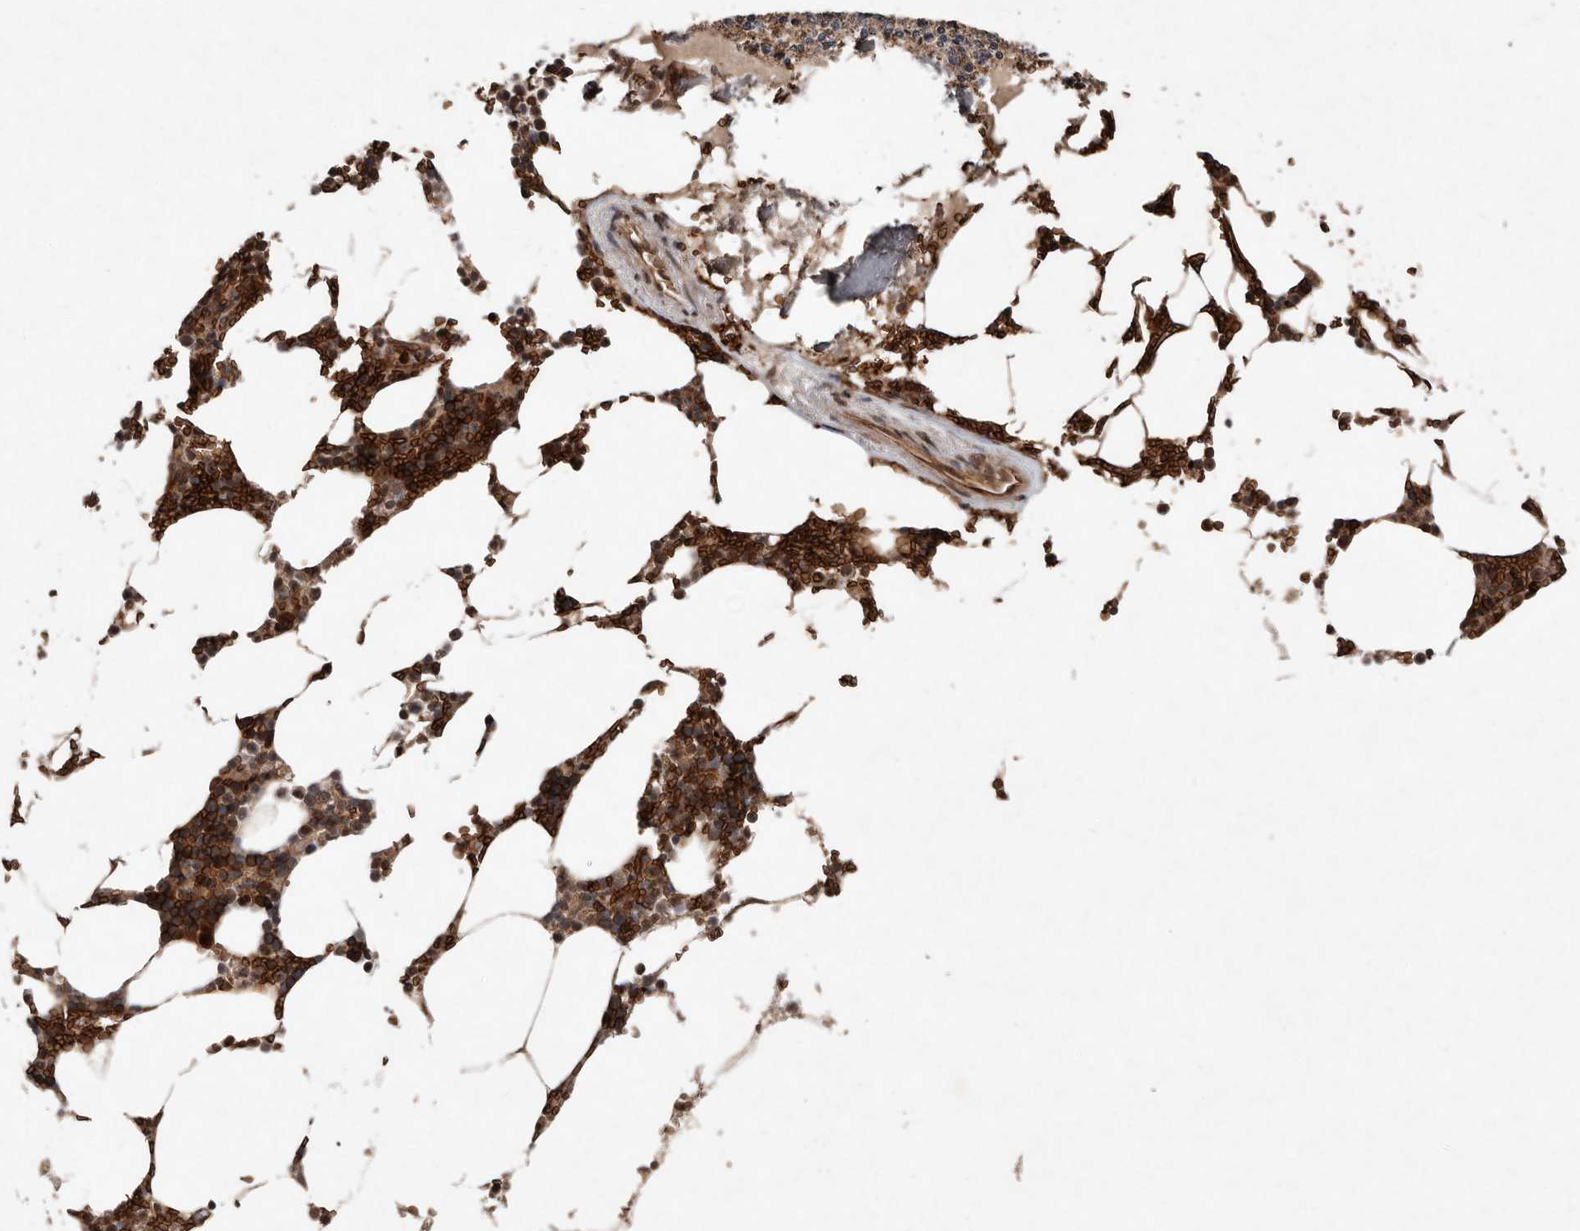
{"staining": {"intensity": "strong", "quantity": ">75%", "location": "cytoplasmic/membranous"}, "tissue": "bone marrow", "cell_type": "Hematopoietic cells", "image_type": "normal", "snomed": [{"axis": "morphology", "description": "Normal tissue, NOS"}, {"axis": "topography", "description": "Bone marrow"}], "caption": "Immunohistochemistry (IHC) image of unremarkable bone marrow stained for a protein (brown), which exhibits high levels of strong cytoplasmic/membranous staining in about >75% of hematopoietic cells.", "gene": "DIP2C", "patient": {"sex": "male", "age": 70}}